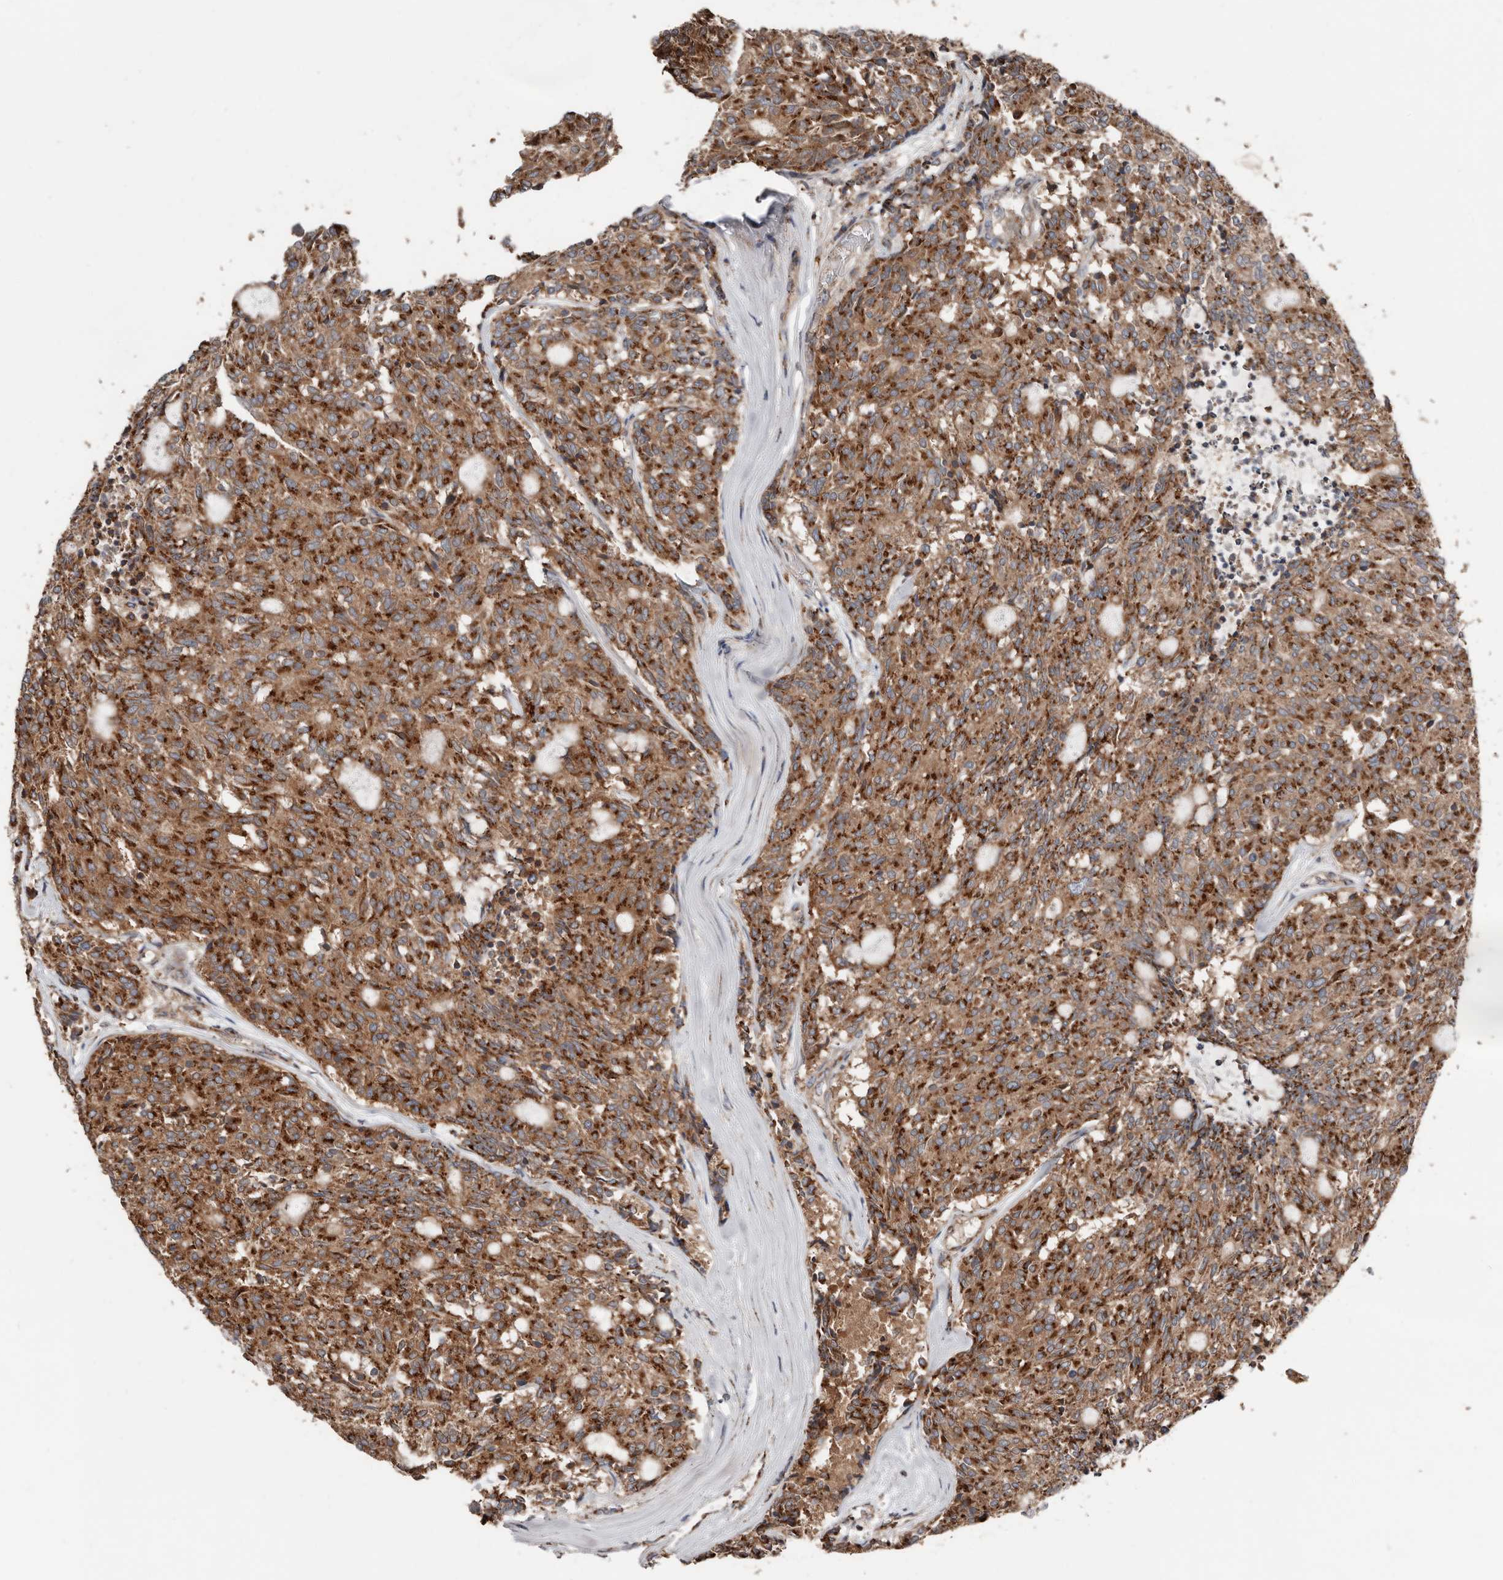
{"staining": {"intensity": "strong", "quantity": ">75%", "location": "cytoplasmic/membranous"}, "tissue": "carcinoid", "cell_type": "Tumor cells", "image_type": "cancer", "snomed": [{"axis": "morphology", "description": "Carcinoid, malignant, NOS"}, {"axis": "topography", "description": "Pancreas"}], "caption": "Strong cytoplasmic/membranous positivity for a protein is identified in about >75% of tumor cells of carcinoid (malignant) using IHC.", "gene": "COG1", "patient": {"sex": "female", "age": 54}}